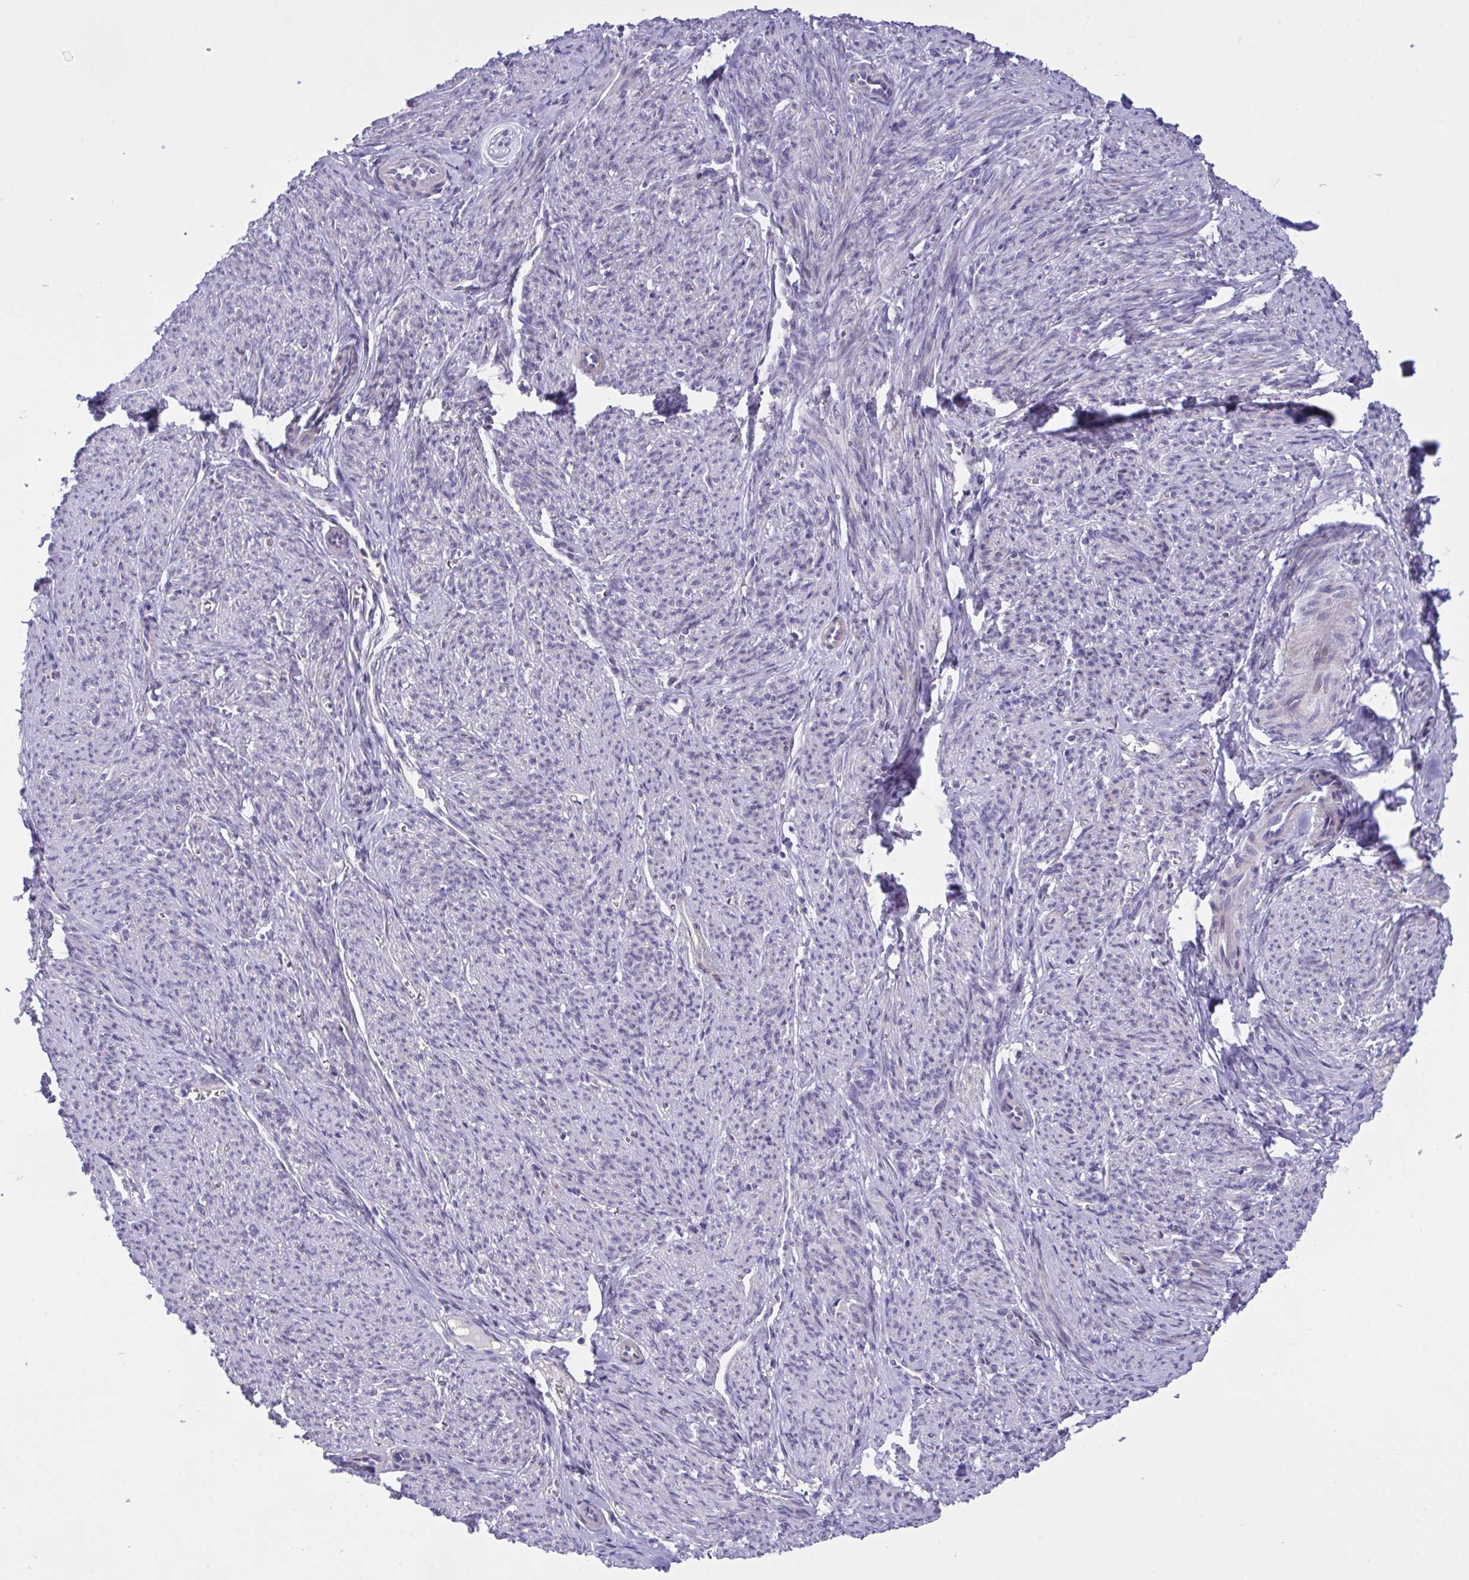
{"staining": {"intensity": "weak", "quantity": "25%-75%", "location": "cytoplasmic/membranous"}, "tissue": "smooth muscle", "cell_type": "Smooth muscle cells", "image_type": "normal", "snomed": [{"axis": "morphology", "description": "Normal tissue, NOS"}, {"axis": "topography", "description": "Smooth muscle"}], "caption": "Smooth muscle stained with DAB (3,3'-diaminobenzidine) immunohistochemistry demonstrates low levels of weak cytoplasmic/membranous staining in approximately 25%-75% of smooth muscle cells.", "gene": "WDR97", "patient": {"sex": "female", "age": 65}}